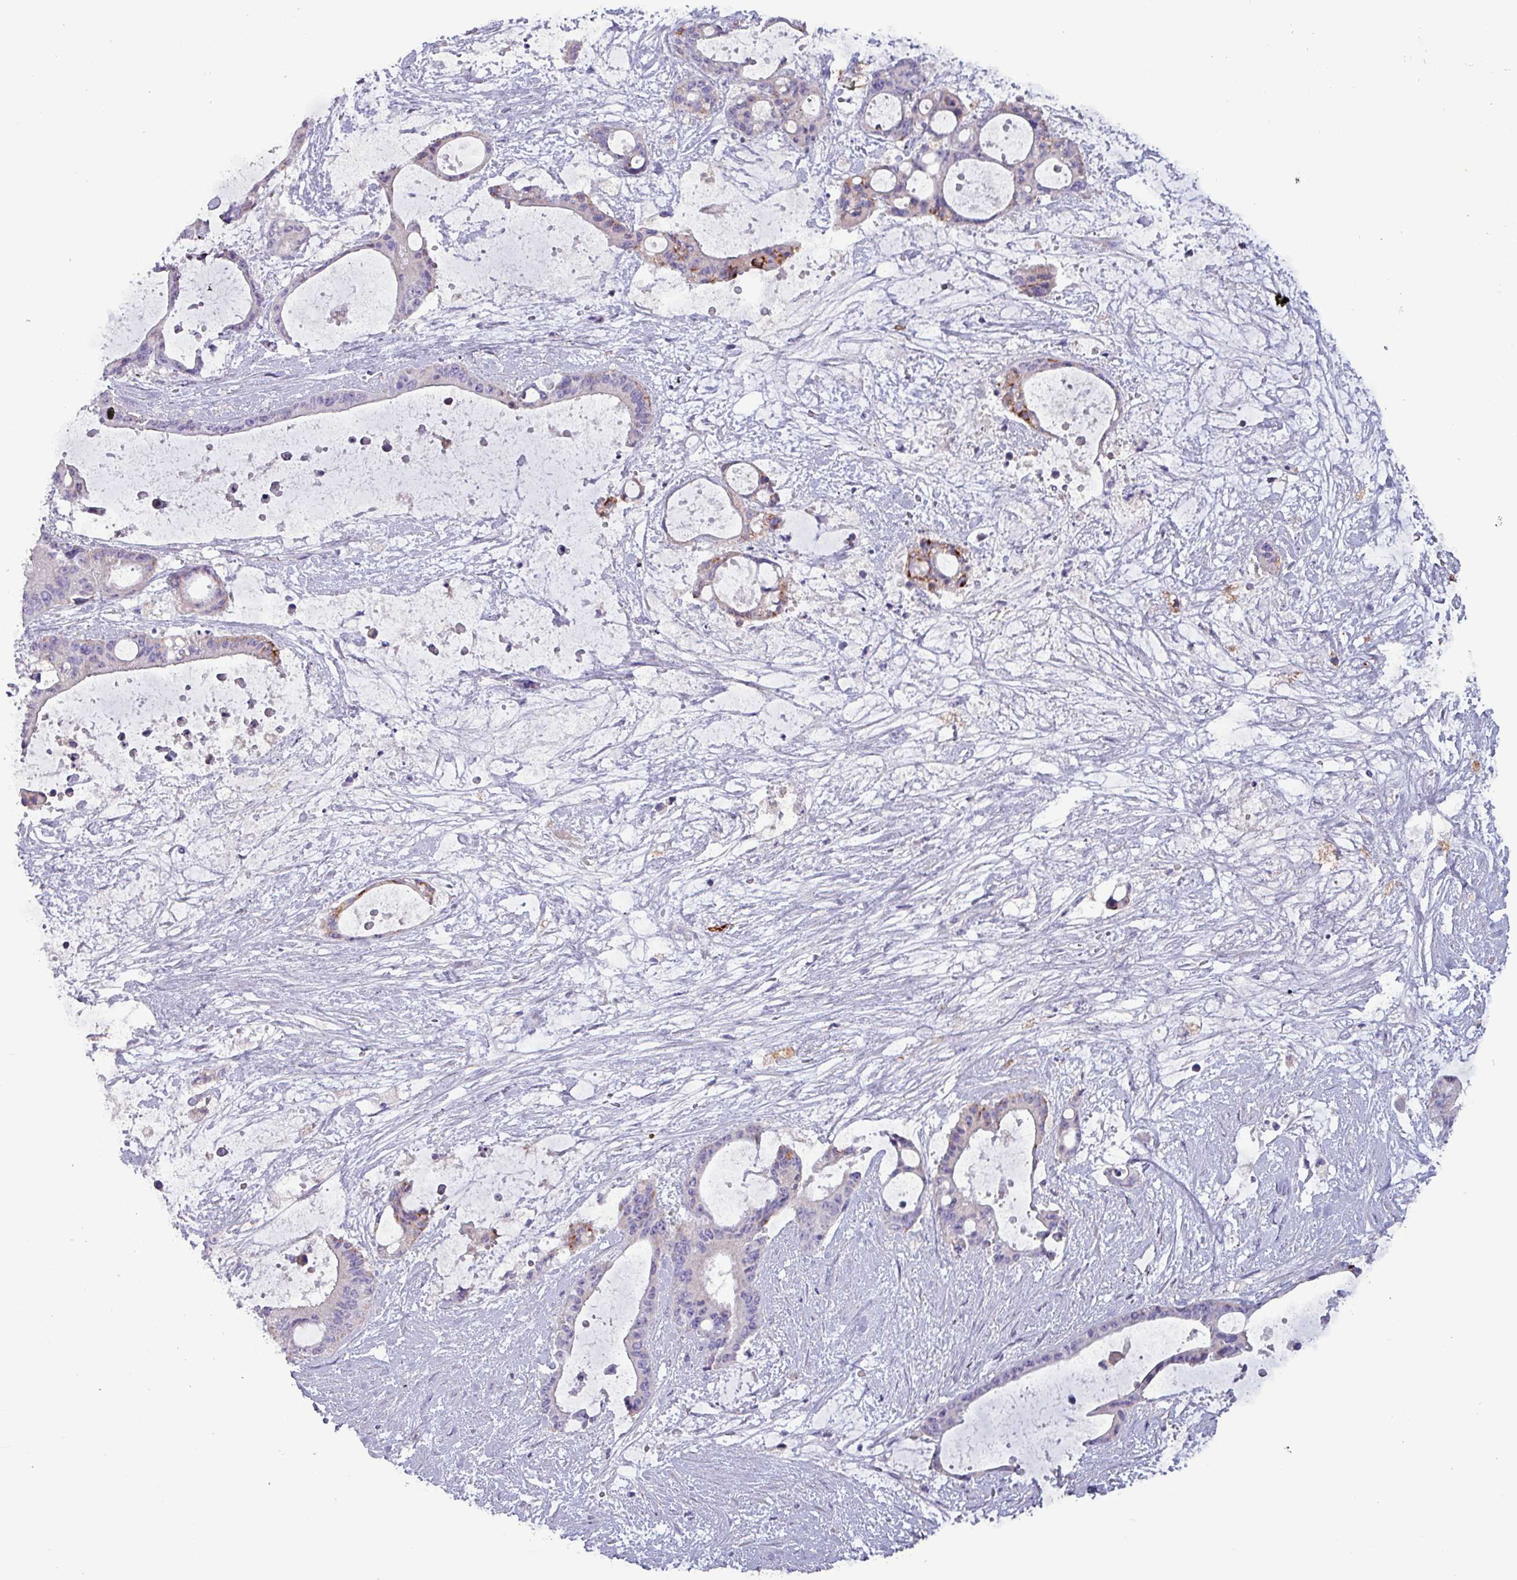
{"staining": {"intensity": "negative", "quantity": "none", "location": "none"}, "tissue": "liver cancer", "cell_type": "Tumor cells", "image_type": "cancer", "snomed": [{"axis": "morphology", "description": "Normal tissue, NOS"}, {"axis": "morphology", "description": "Cholangiocarcinoma"}, {"axis": "topography", "description": "Liver"}, {"axis": "topography", "description": "Peripheral nerve tissue"}], "caption": "Photomicrograph shows no significant protein positivity in tumor cells of liver cancer.", "gene": "HSD3B7", "patient": {"sex": "female", "age": 73}}